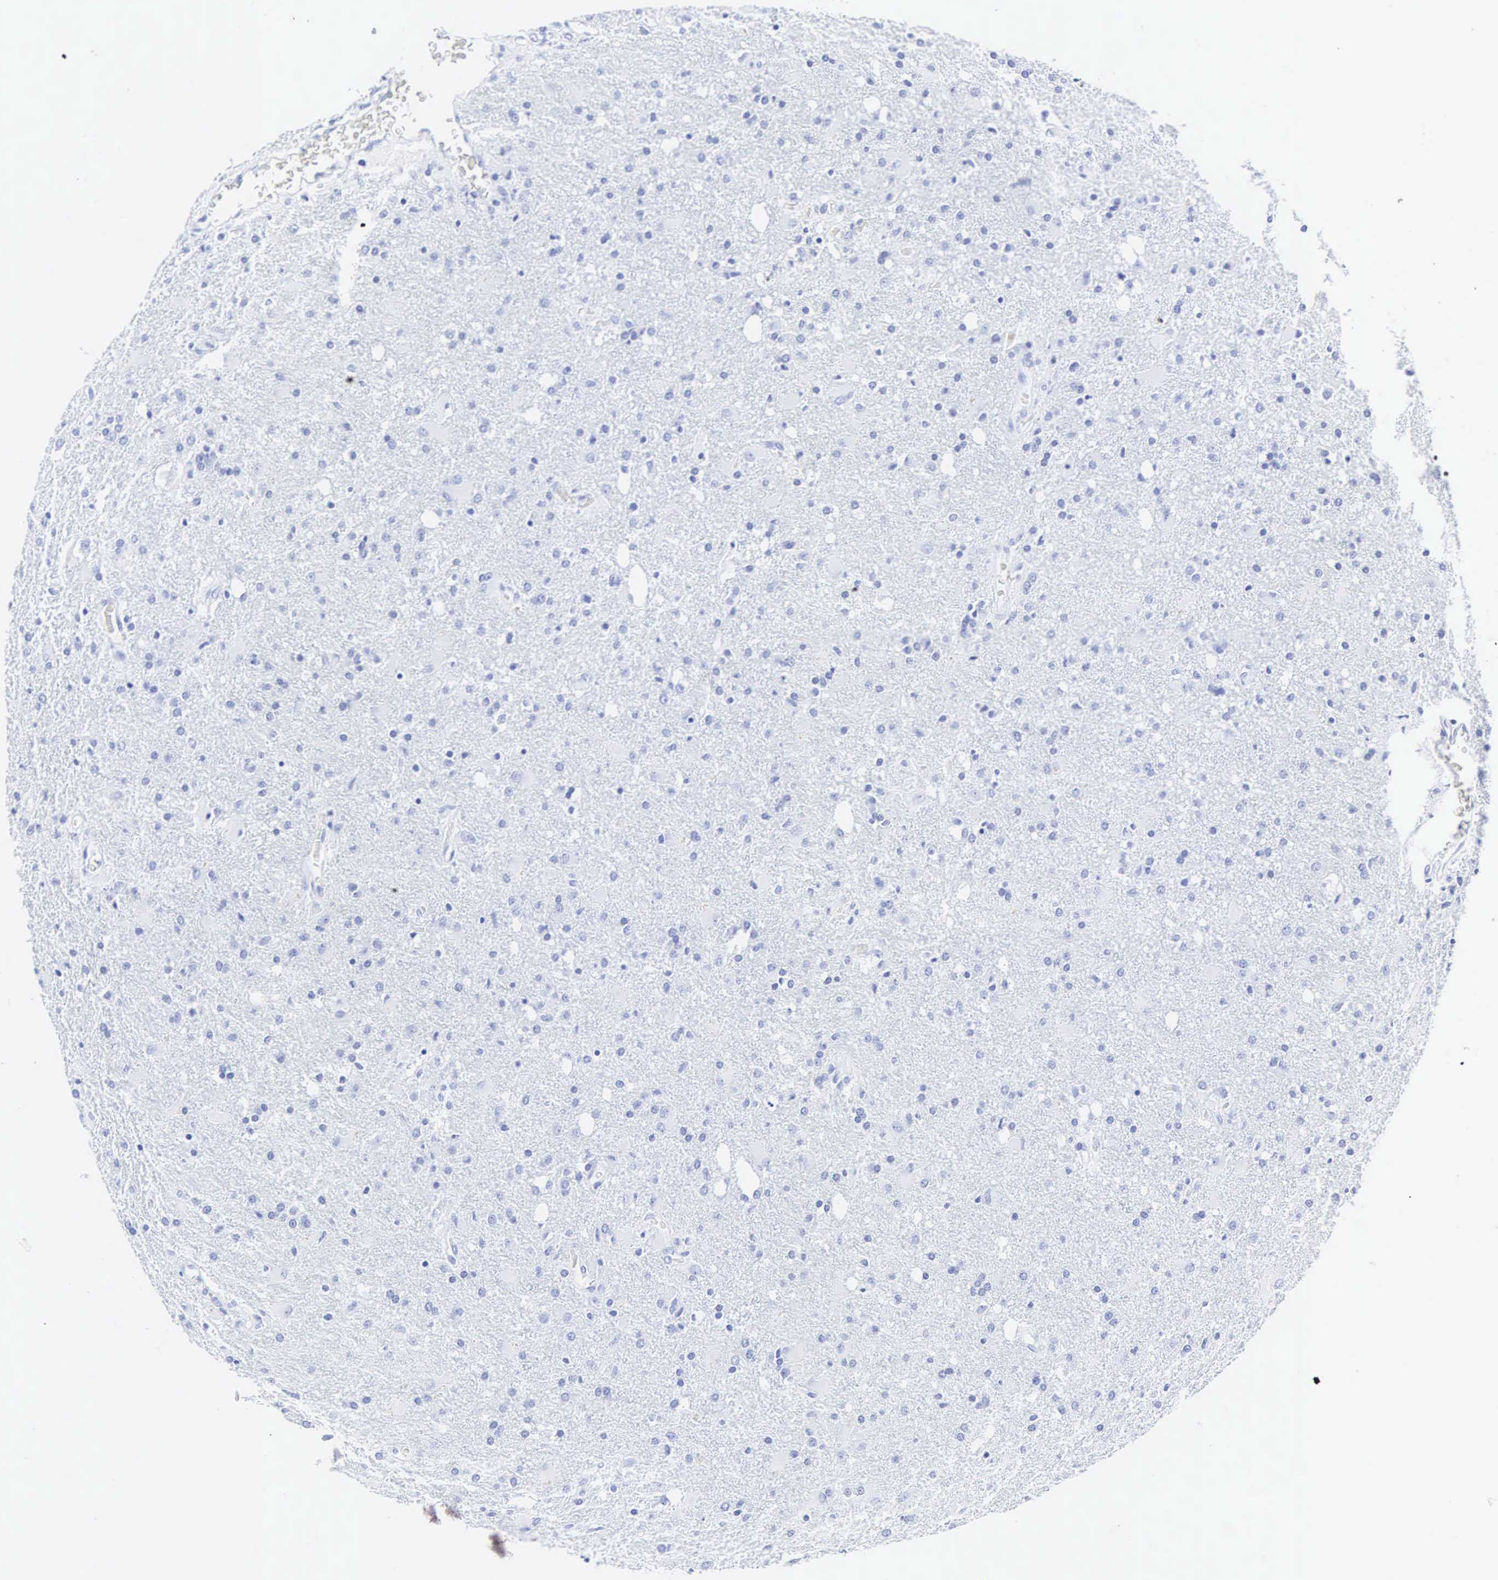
{"staining": {"intensity": "negative", "quantity": "none", "location": "none"}, "tissue": "glioma", "cell_type": "Tumor cells", "image_type": "cancer", "snomed": [{"axis": "morphology", "description": "Glioma, malignant, High grade"}, {"axis": "topography", "description": "Brain"}], "caption": "A photomicrograph of glioma stained for a protein displays no brown staining in tumor cells.", "gene": "INS", "patient": {"sex": "male", "age": 68}}